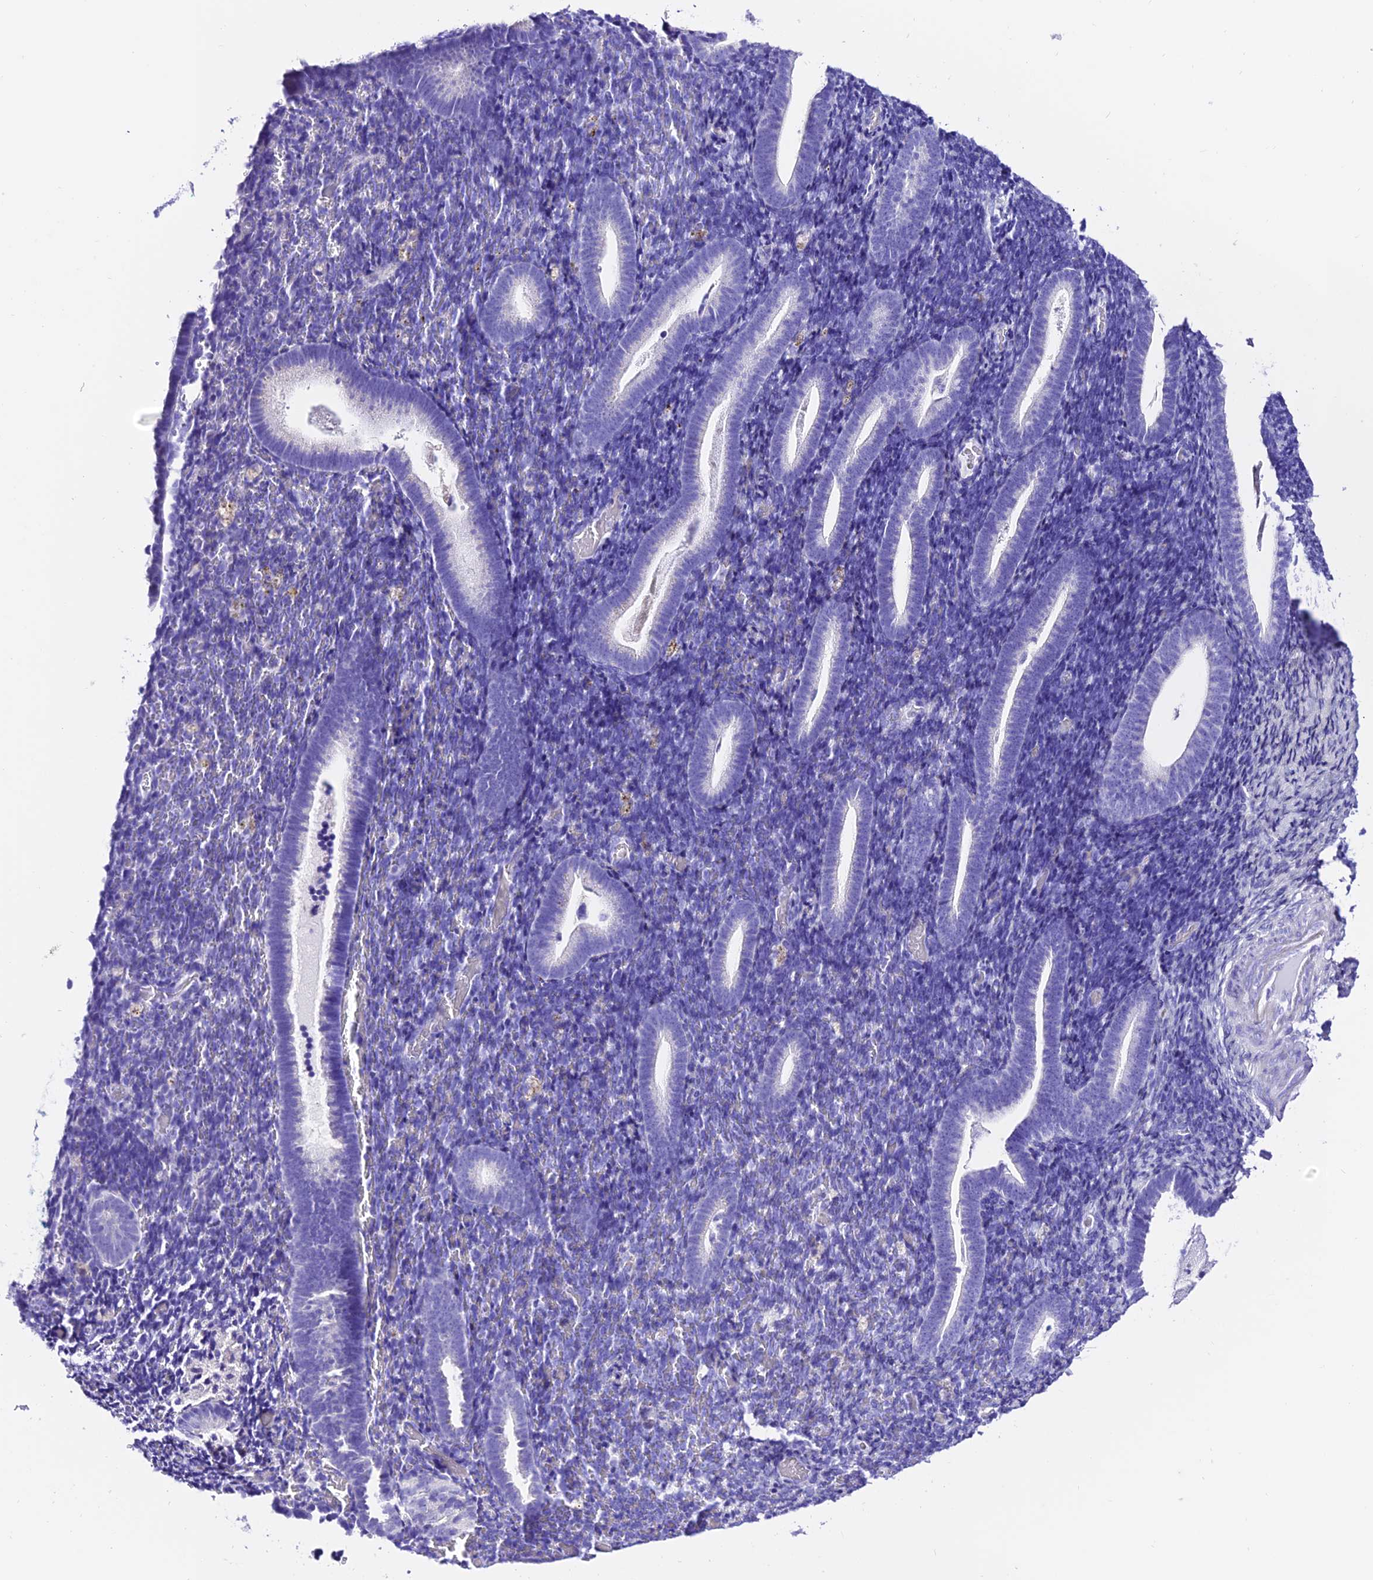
{"staining": {"intensity": "negative", "quantity": "none", "location": "none"}, "tissue": "endometrium", "cell_type": "Cells in endometrial stroma", "image_type": "normal", "snomed": [{"axis": "morphology", "description": "Normal tissue, NOS"}, {"axis": "topography", "description": "Endometrium"}], "caption": "Cells in endometrial stroma show no significant staining in benign endometrium. The staining is performed using DAB (3,3'-diaminobenzidine) brown chromogen with nuclei counter-stained in using hematoxylin.", "gene": "TRMT44", "patient": {"sex": "female", "age": 51}}